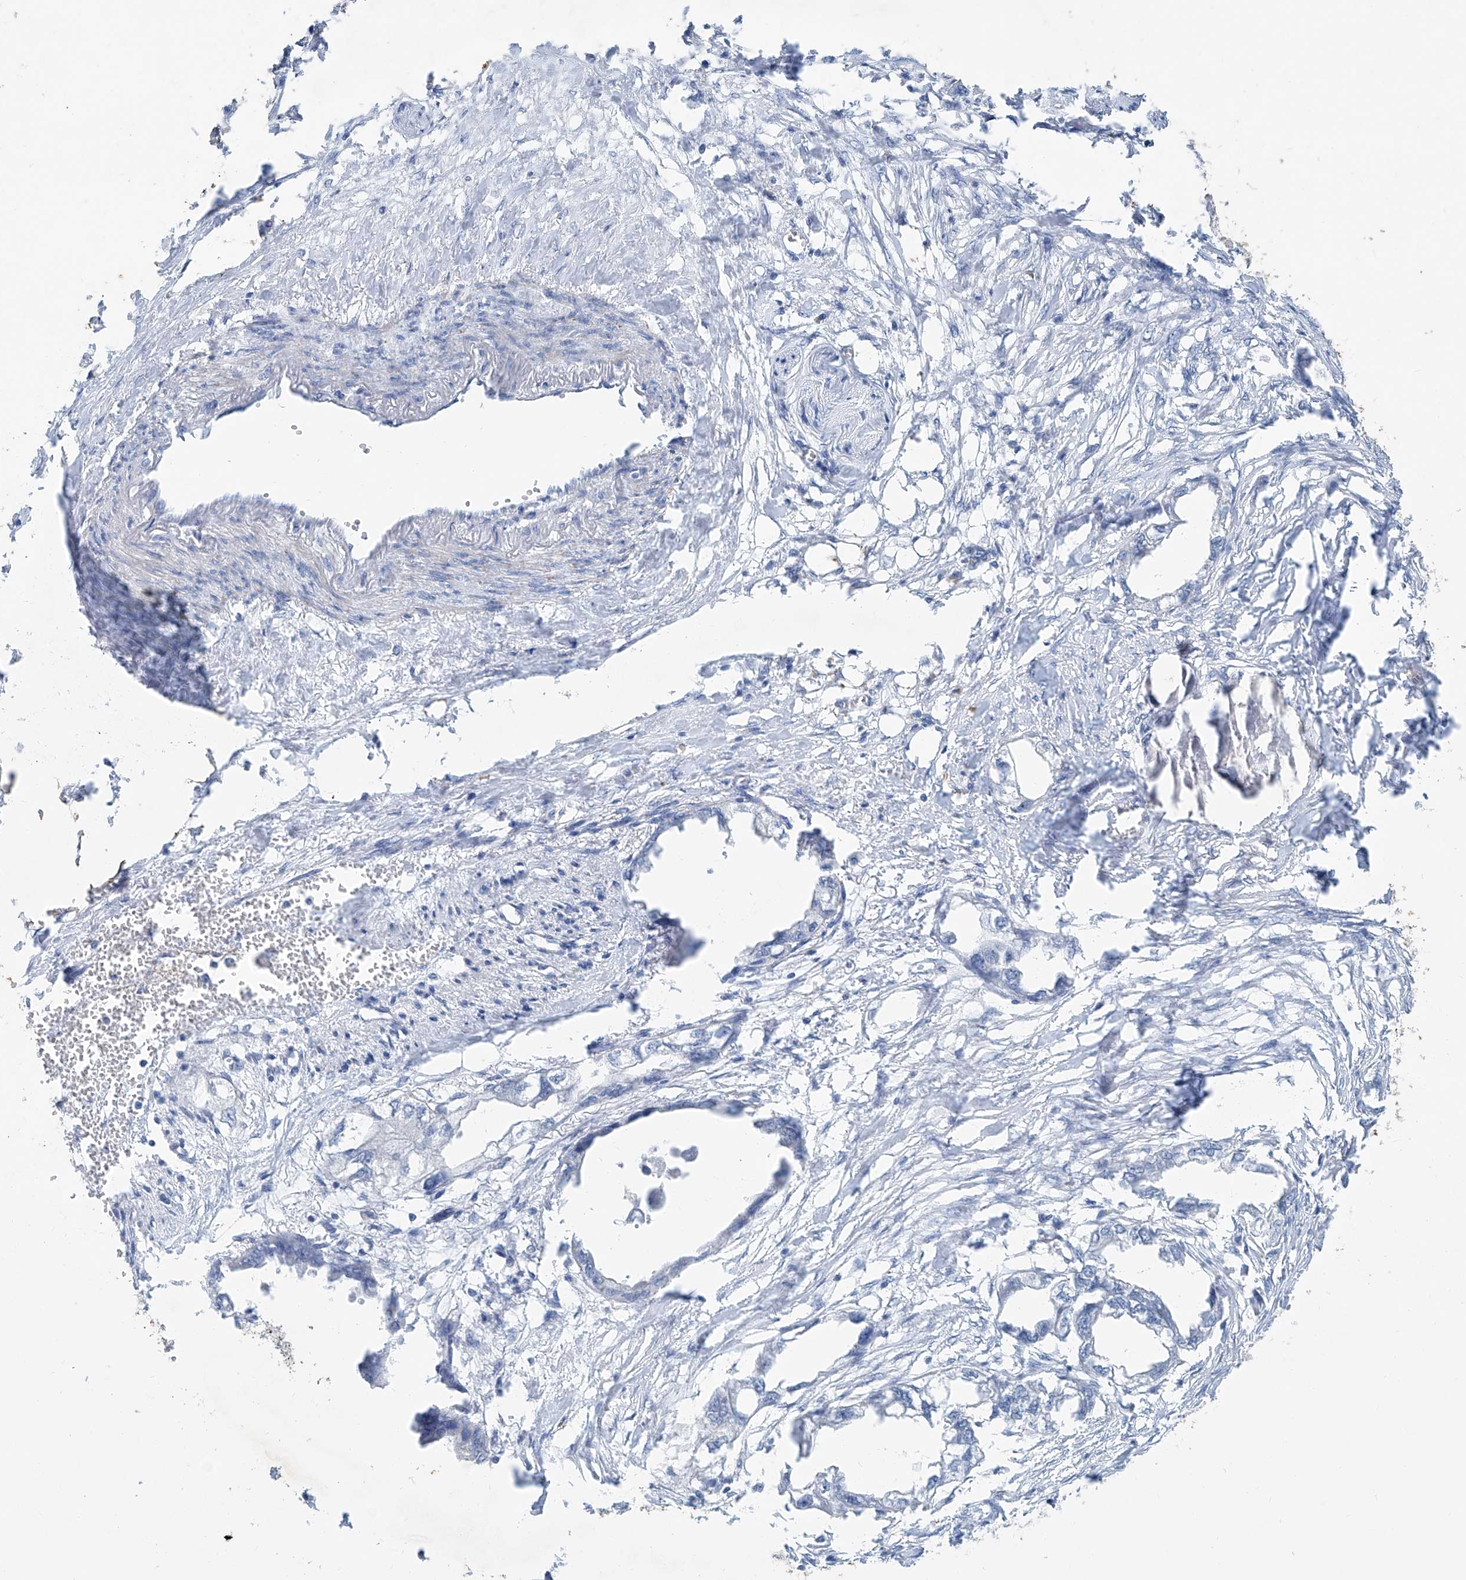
{"staining": {"intensity": "negative", "quantity": "none", "location": "none"}, "tissue": "endometrial cancer", "cell_type": "Tumor cells", "image_type": "cancer", "snomed": [{"axis": "morphology", "description": "Adenocarcinoma, NOS"}, {"axis": "morphology", "description": "Adenocarcinoma, metastatic, NOS"}, {"axis": "topography", "description": "Adipose tissue"}, {"axis": "topography", "description": "Endometrium"}], "caption": "Immunohistochemistry photomicrograph of neoplastic tissue: endometrial cancer (adenocarcinoma) stained with DAB (3,3'-diaminobenzidine) shows no significant protein positivity in tumor cells. Brightfield microscopy of immunohistochemistry stained with DAB (brown) and hematoxylin (blue), captured at high magnification.", "gene": "ANKRD34A", "patient": {"sex": "female", "age": 67}}